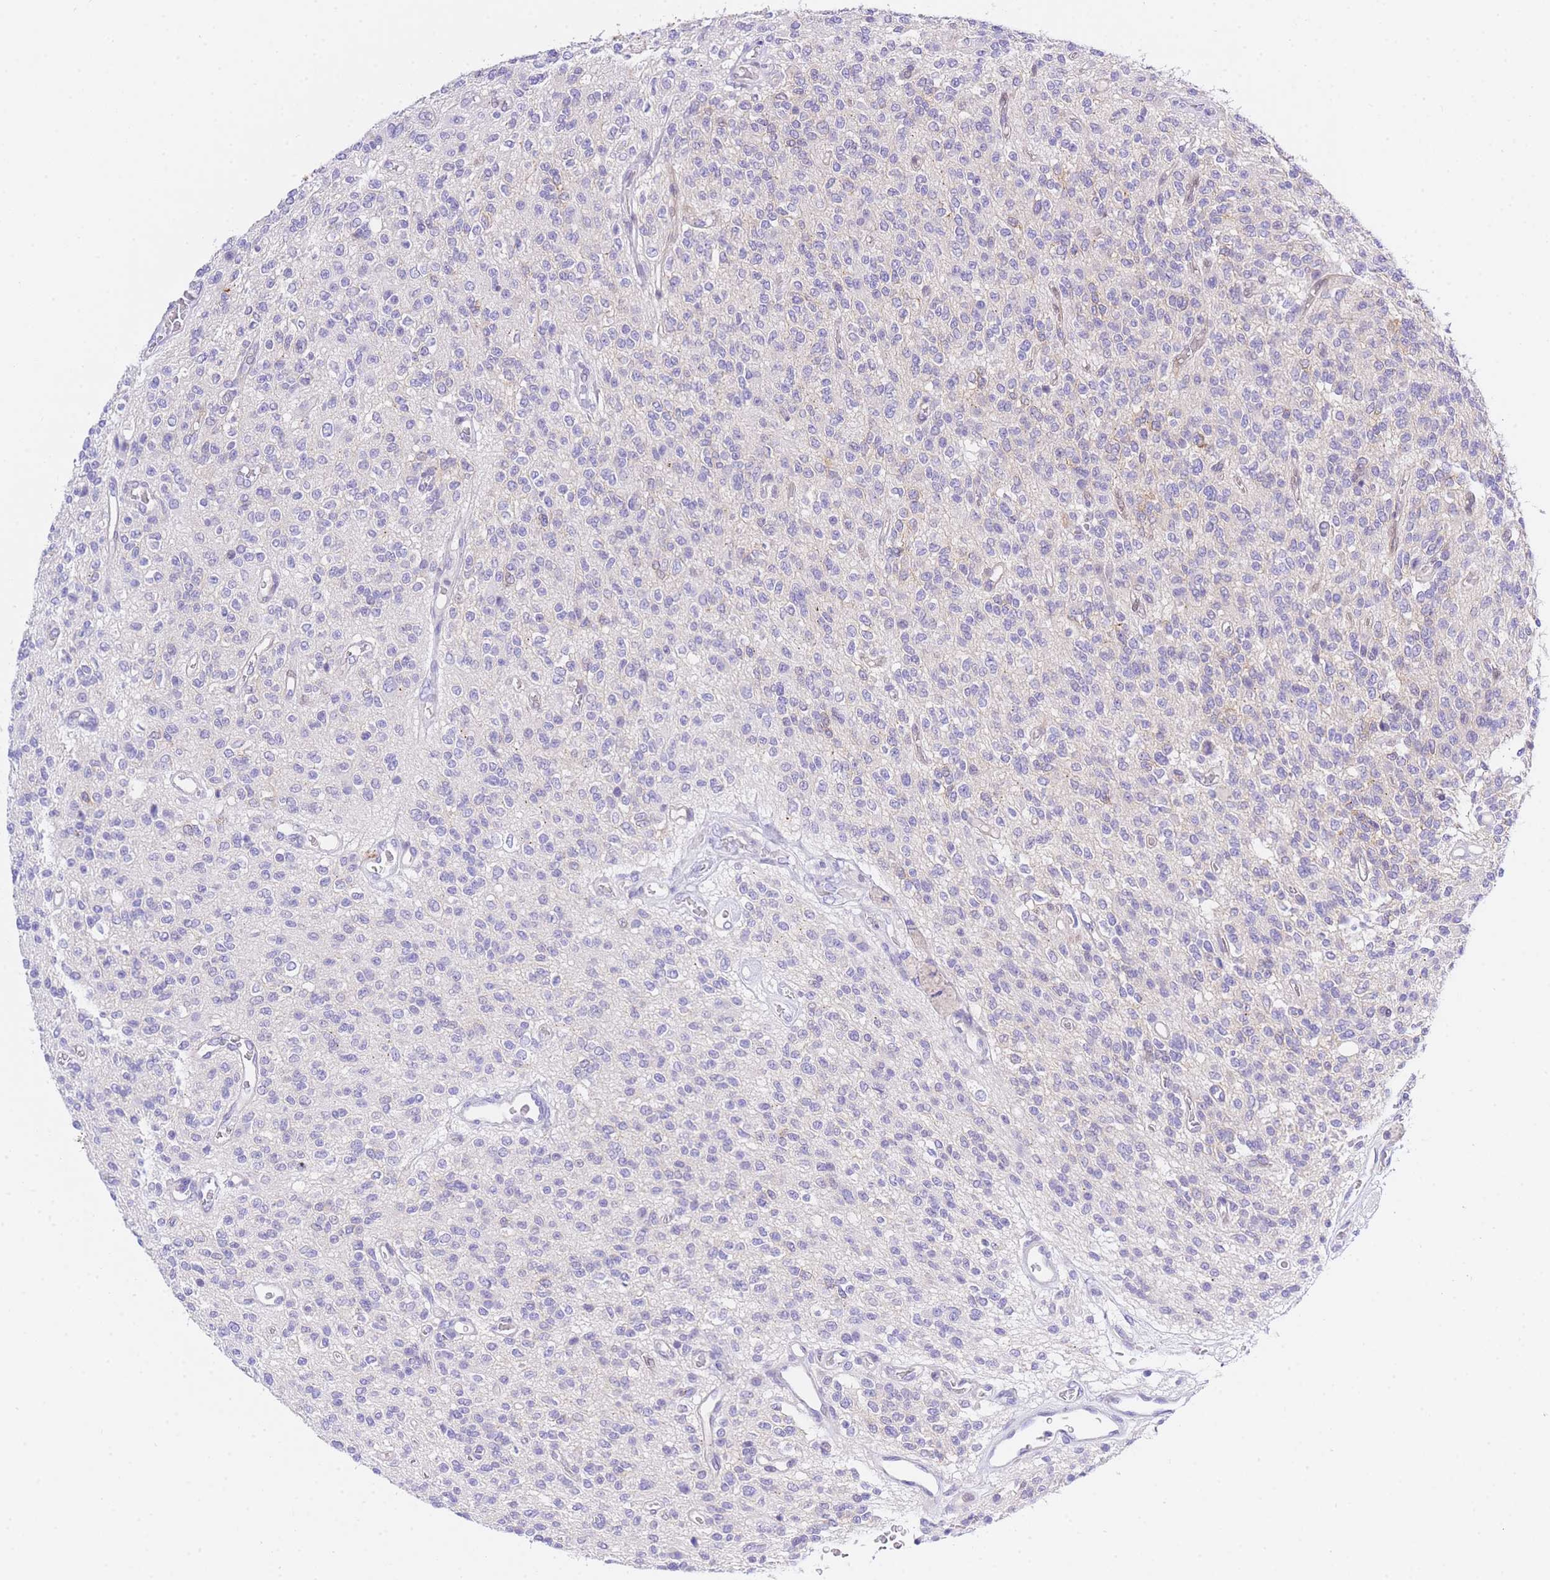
{"staining": {"intensity": "negative", "quantity": "none", "location": "none"}, "tissue": "glioma", "cell_type": "Tumor cells", "image_type": "cancer", "snomed": [{"axis": "morphology", "description": "Glioma, malignant, High grade"}, {"axis": "topography", "description": "Brain"}], "caption": "The immunohistochemistry (IHC) histopathology image has no significant expression in tumor cells of malignant glioma (high-grade) tissue.", "gene": "TIFAB", "patient": {"sex": "male", "age": 34}}